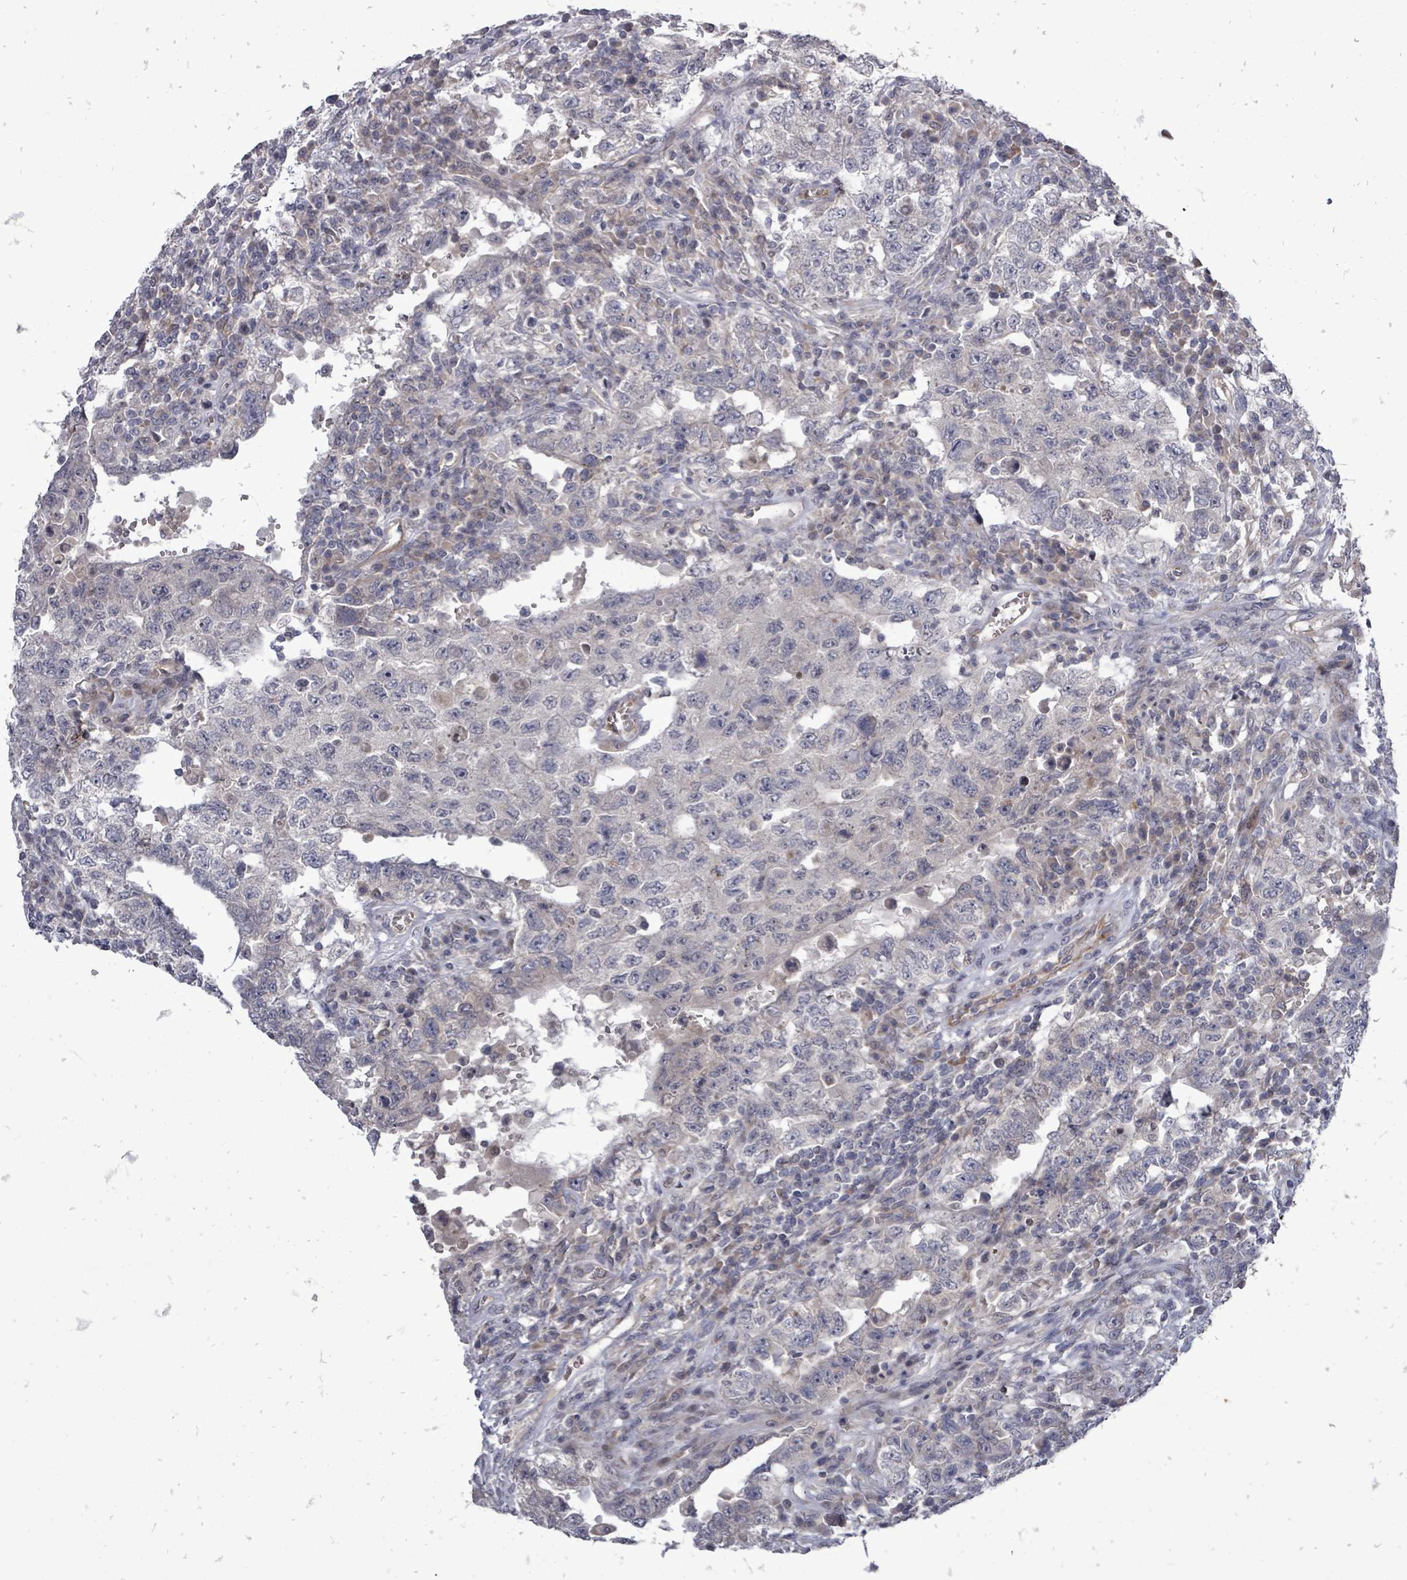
{"staining": {"intensity": "weak", "quantity": "<25%", "location": "cytoplasmic/membranous"}, "tissue": "testis cancer", "cell_type": "Tumor cells", "image_type": "cancer", "snomed": [{"axis": "morphology", "description": "Carcinoma, Embryonal, NOS"}, {"axis": "topography", "description": "Testis"}], "caption": "There is no significant expression in tumor cells of embryonal carcinoma (testis).", "gene": "RALGAPB", "patient": {"sex": "male", "age": 26}}